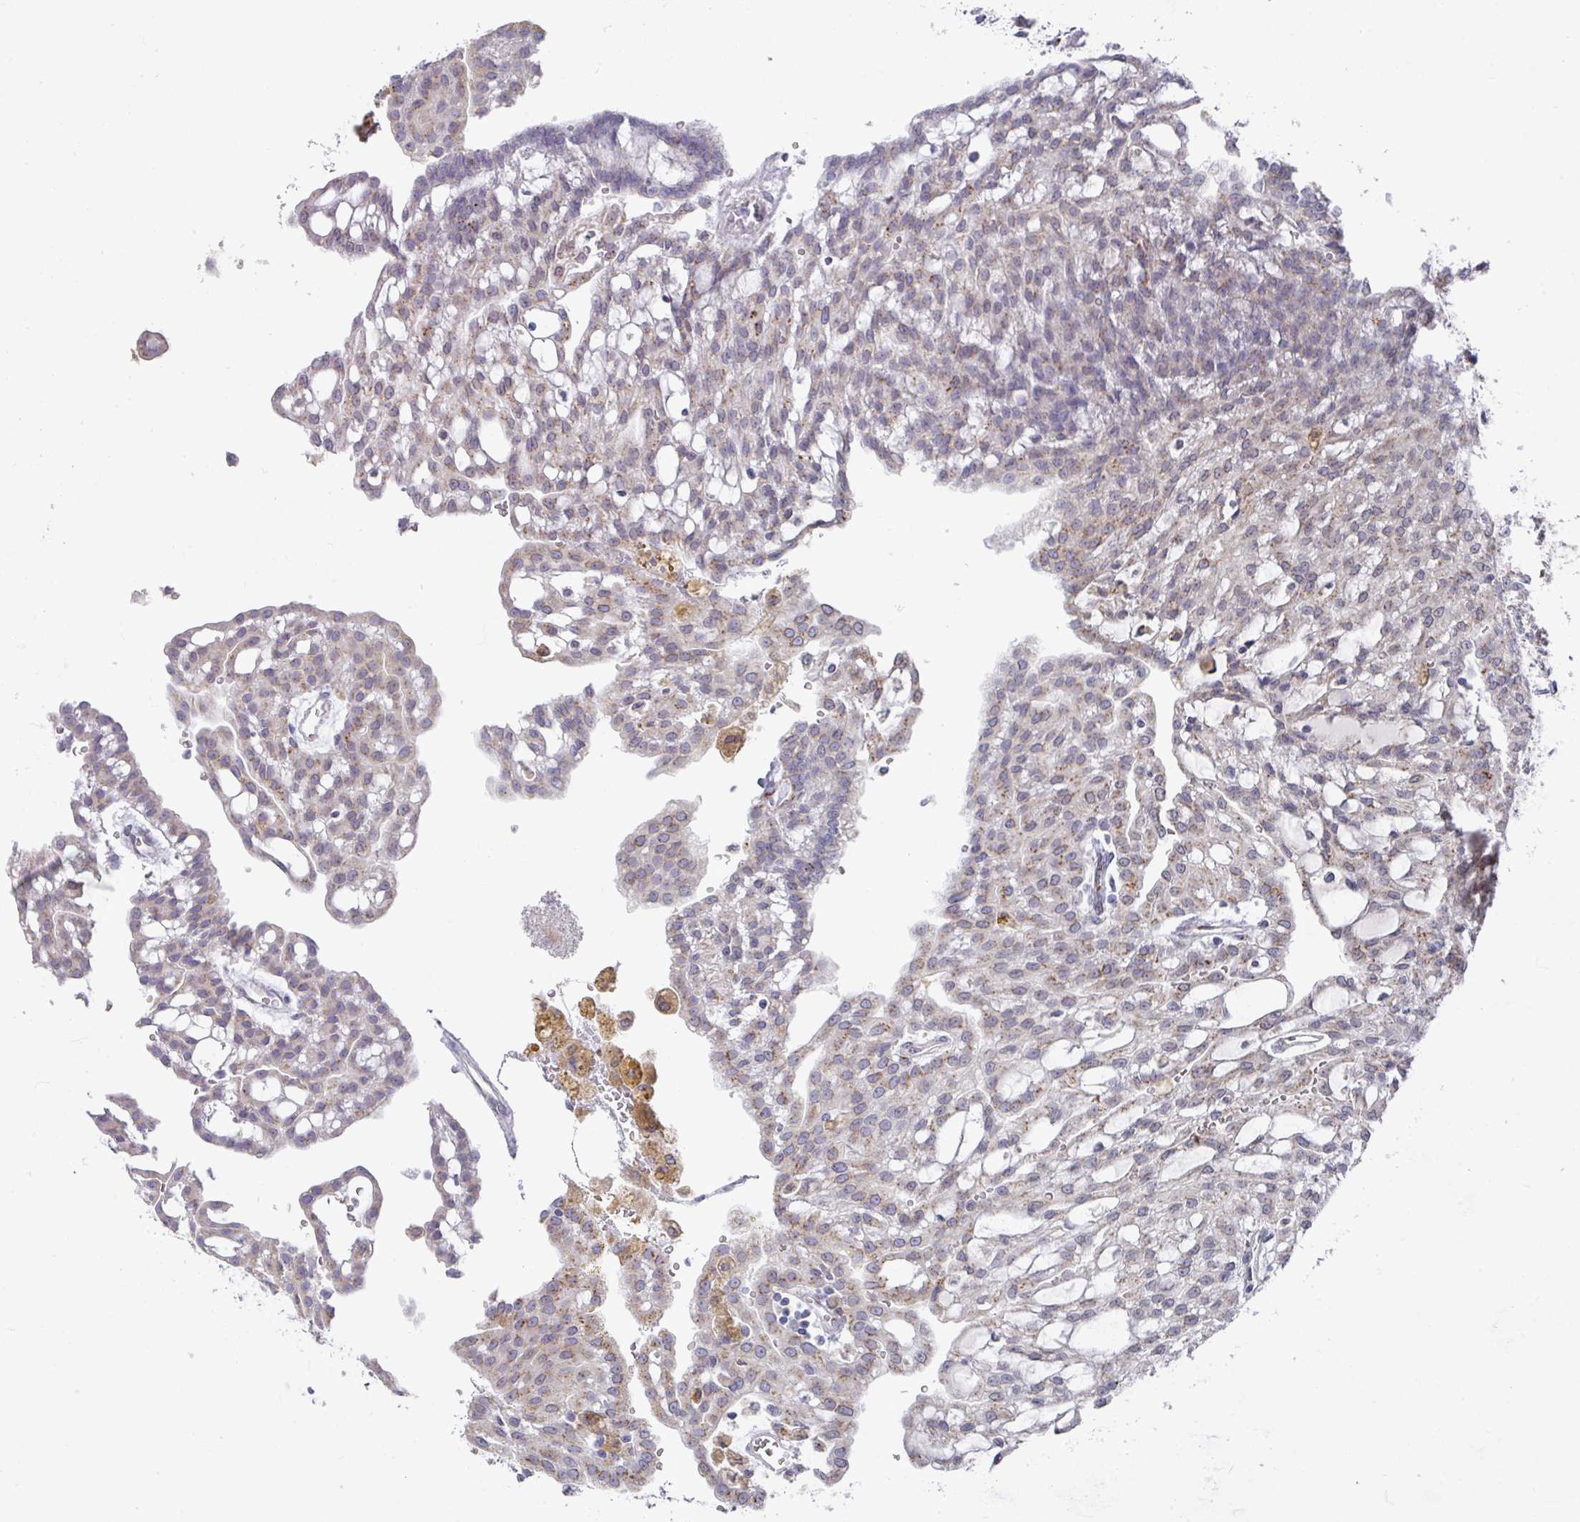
{"staining": {"intensity": "weak", "quantity": "<25%", "location": "cytoplasmic/membranous"}, "tissue": "renal cancer", "cell_type": "Tumor cells", "image_type": "cancer", "snomed": [{"axis": "morphology", "description": "Adenocarcinoma, NOS"}, {"axis": "topography", "description": "Kidney"}], "caption": "An image of human renal cancer is negative for staining in tumor cells.", "gene": "VKORC1L1", "patient": {"sex": "male", "age": 63}}